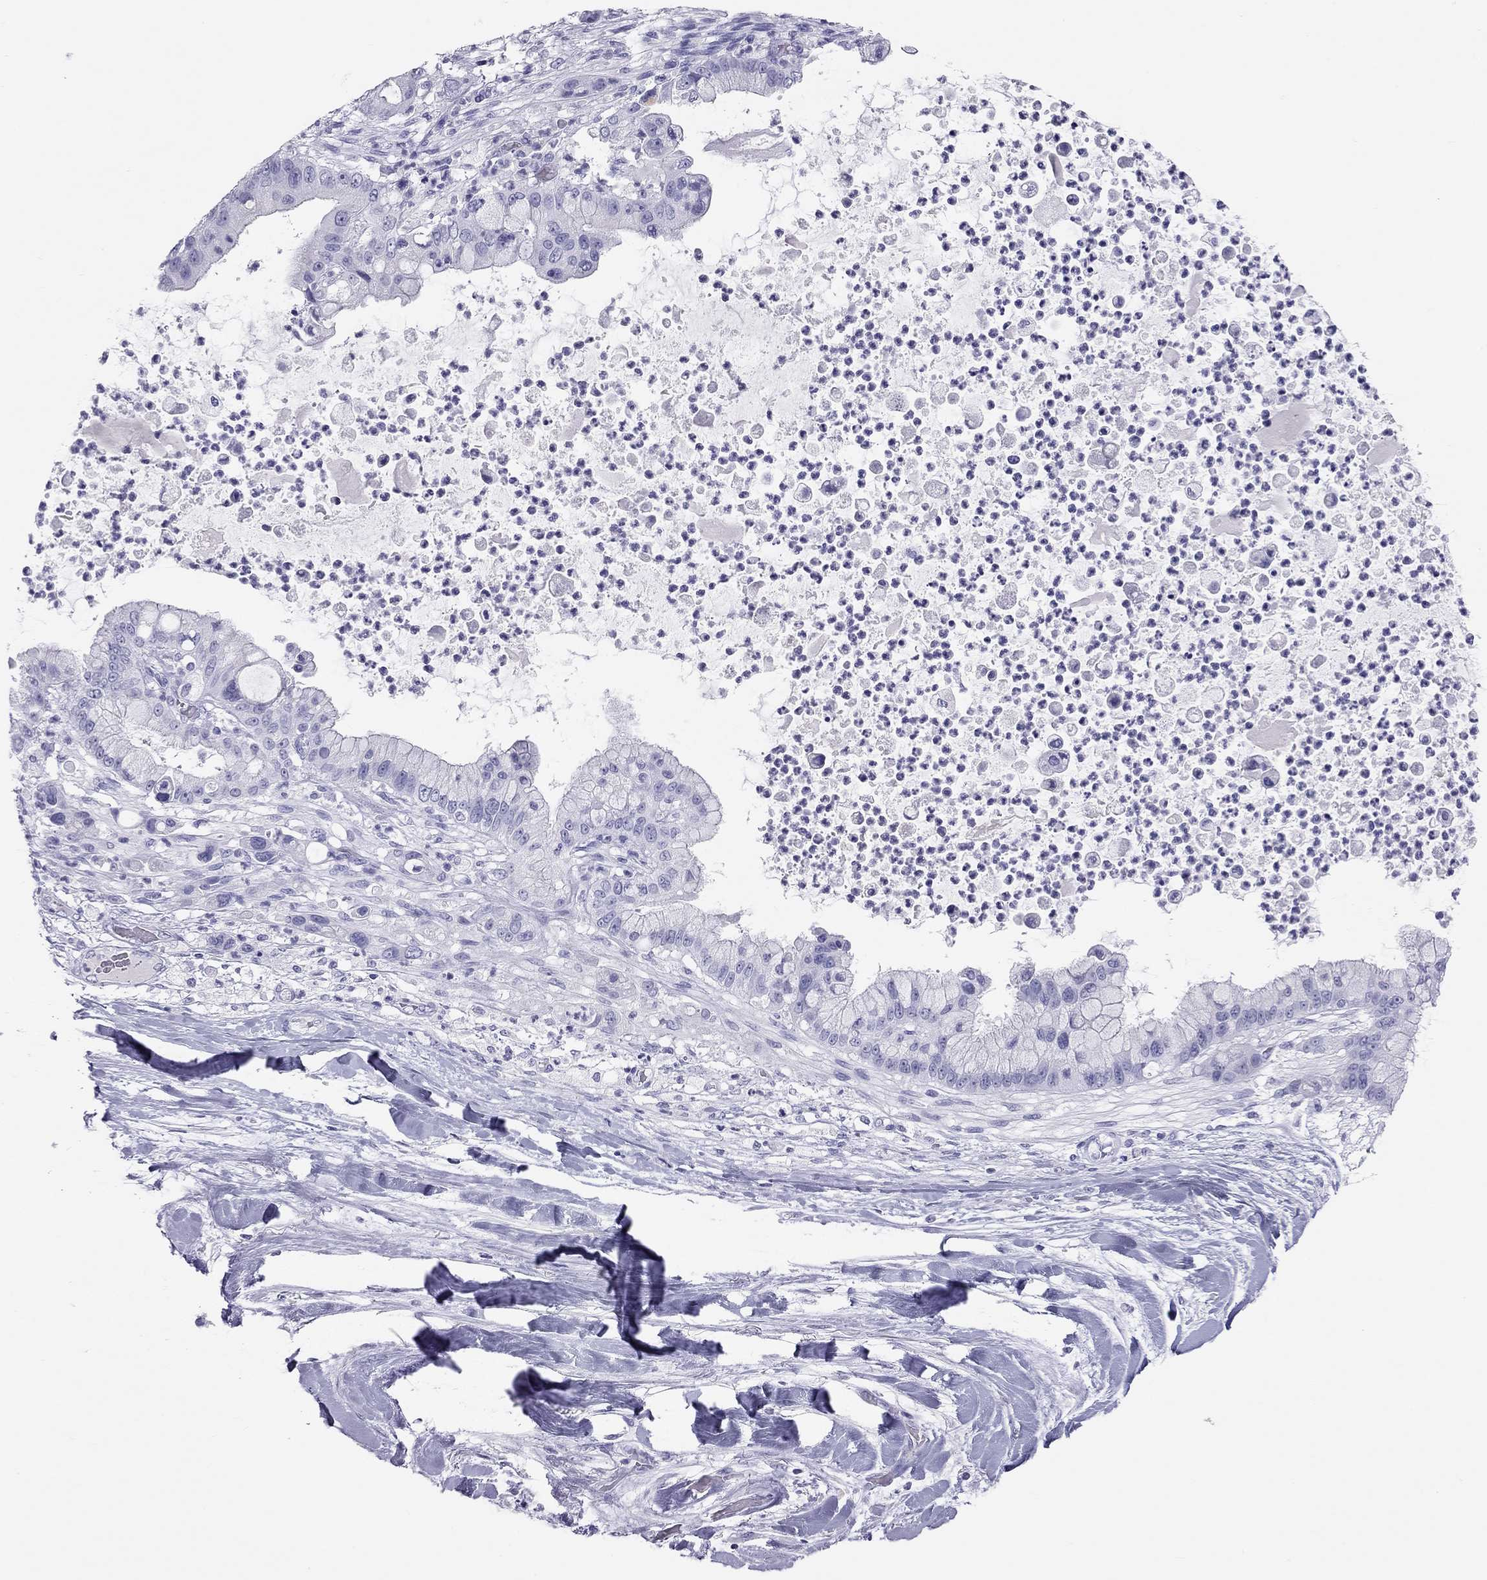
{"staining": {"intensity": "negative", "quantity": "none", "location": "none"}, "tissue": "liver cancer", "cell_type": "Tumor cells", "image_type": "cancer", "snomed": [{"axis": "morphology", "description": "Cholangiocarcinoma"}, {"axis": "topography", "description": "Liver"}], "caption": "DAB immunohistochemical staining of human liver cancer shows no significant staining in tumor cells. (DAB immunohistochemistry, high magnification).", "gene": "KLRG1", "patient": {"sex": "female", "age": 54}}